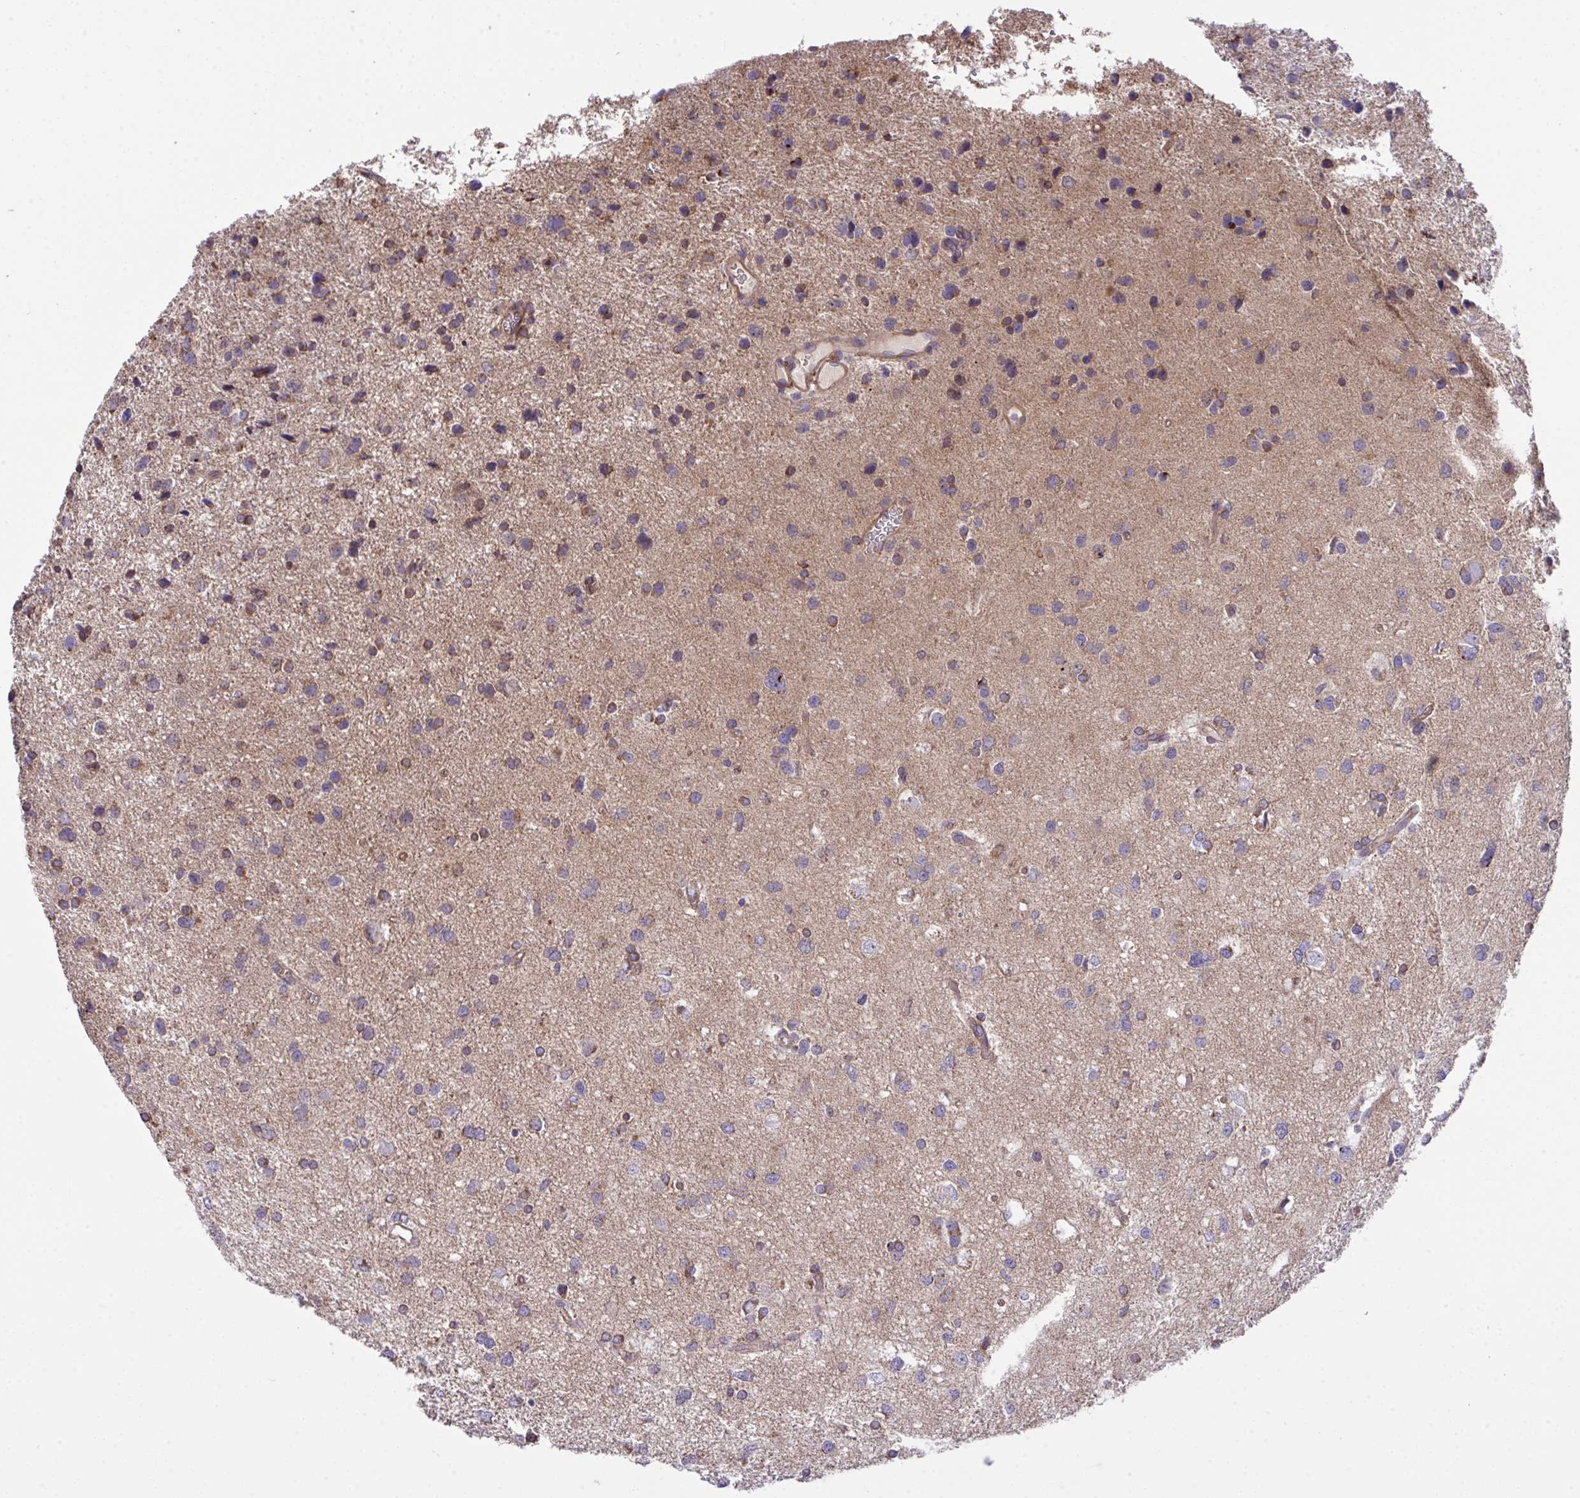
{"staining": {"intensity": "weak", "quantity": "<25%", "location": "cytoplasmic/membranous"}, "tissue": "glioma", "cell_type": "Tumor cells", "image_type": "cancer", "snomed": [{"axis": "morphology", "description": "Glioma, malignant, Low grade"}, {"axis": "topography", "description": "Brain"}], "caption": "High magnification brightfield microscopy of low-grade glioma (malignant) stained with DAB (3,3'-diaminobenzidine) (brown) and counterstained with hematoxylin (blue): tumor cells show no significant expression.", "gene": "PPM1H", "patient": {"sex": "female", "age": 55}}